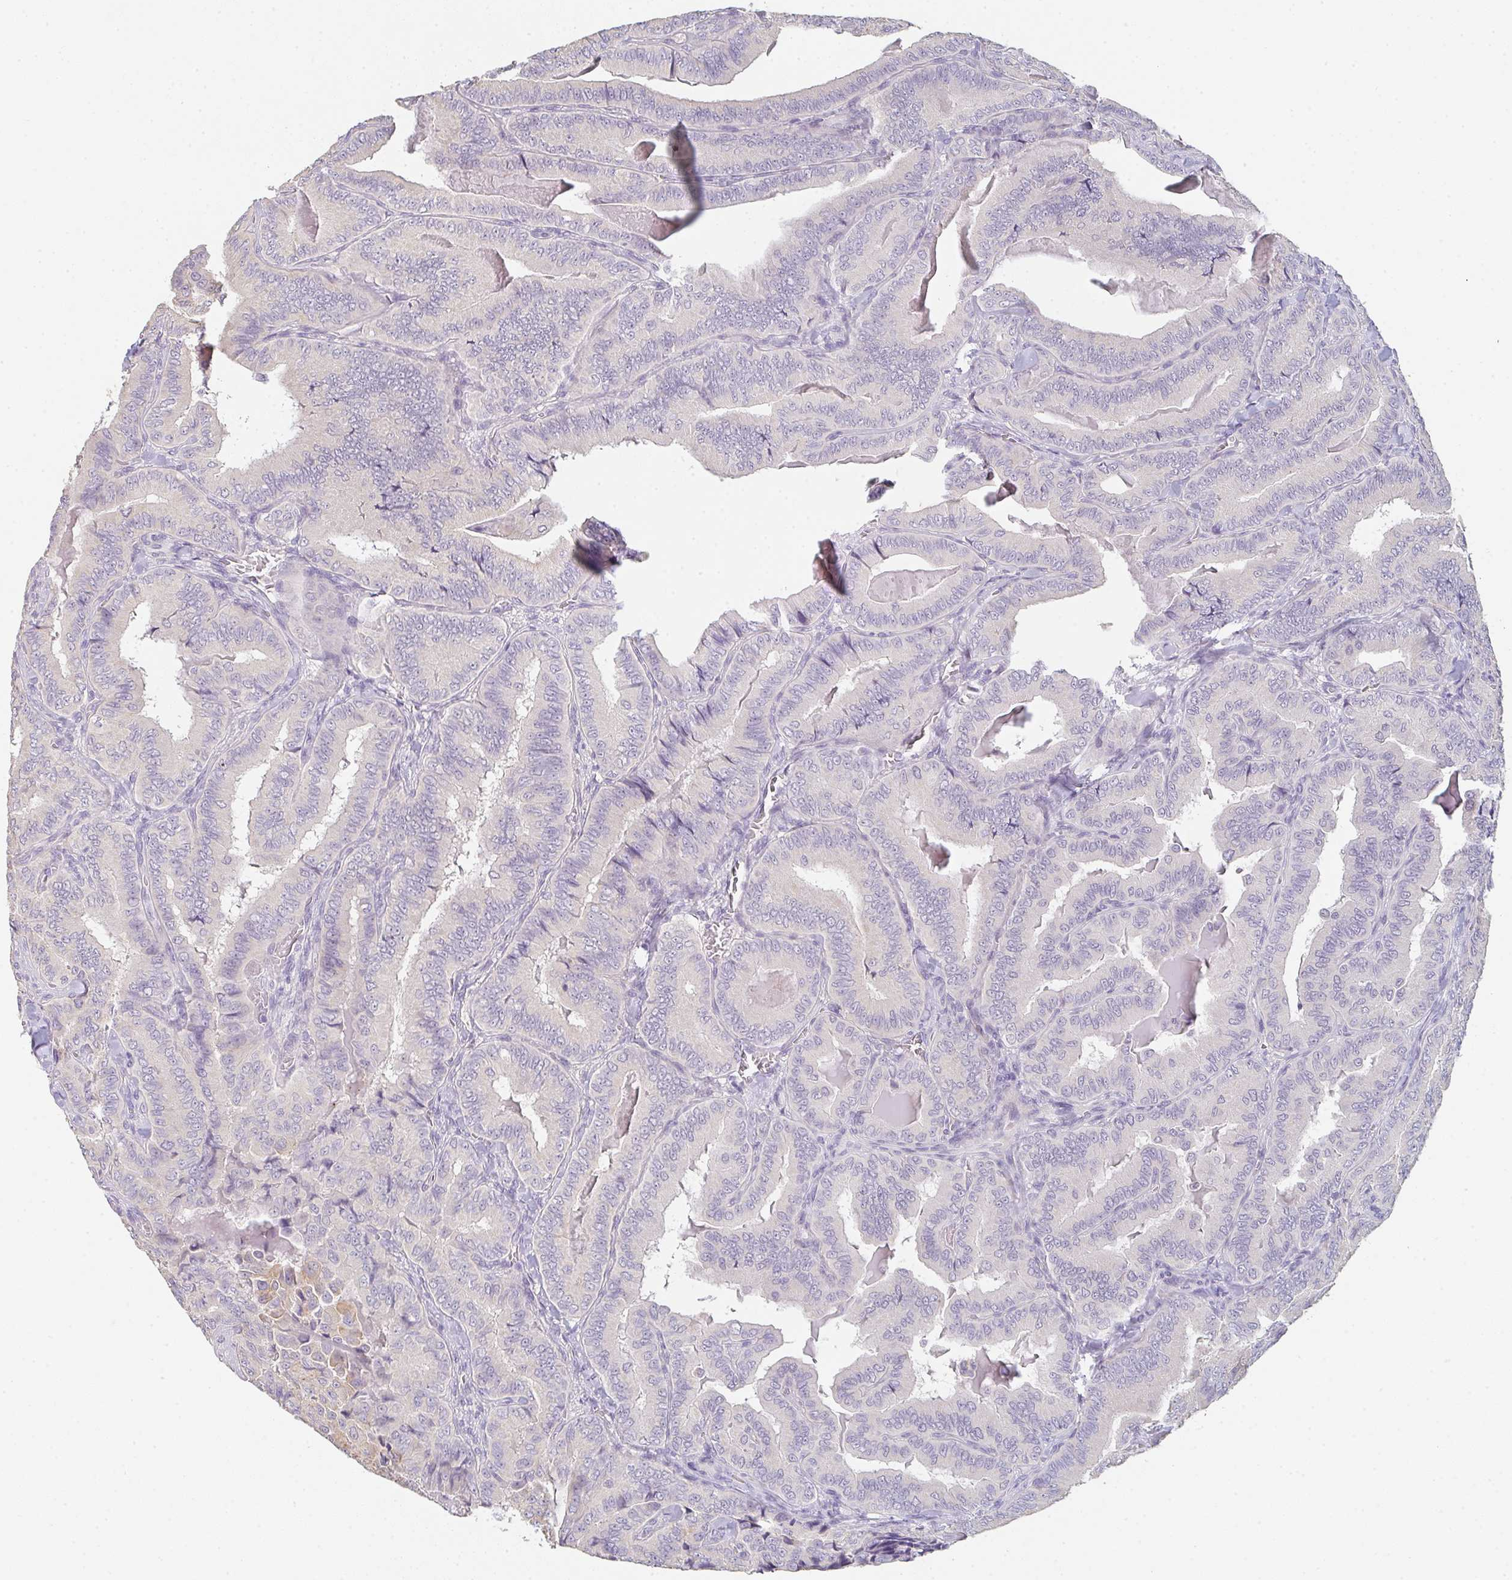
{"staining": {"intensity": "negative", "quantity": "none", "location": "none"}, "tissue": "thyroid cancer", "cell_type": "Tumor cells", "image_type": "cancer", "snomed": [{"axis": "morphology", "description": "Papillary adenocarcinoma, NOS"}, {"axis": "topography", "description": "Thyroid gland"}], "caption": "Thyroid papillary adenocarcinoma stained for a protein using immunohistochemistry (IHC) exhibits no staining tumor cells.", "gene": "C1QTNF8", "patient": {"sex": "male", "age": 61}}